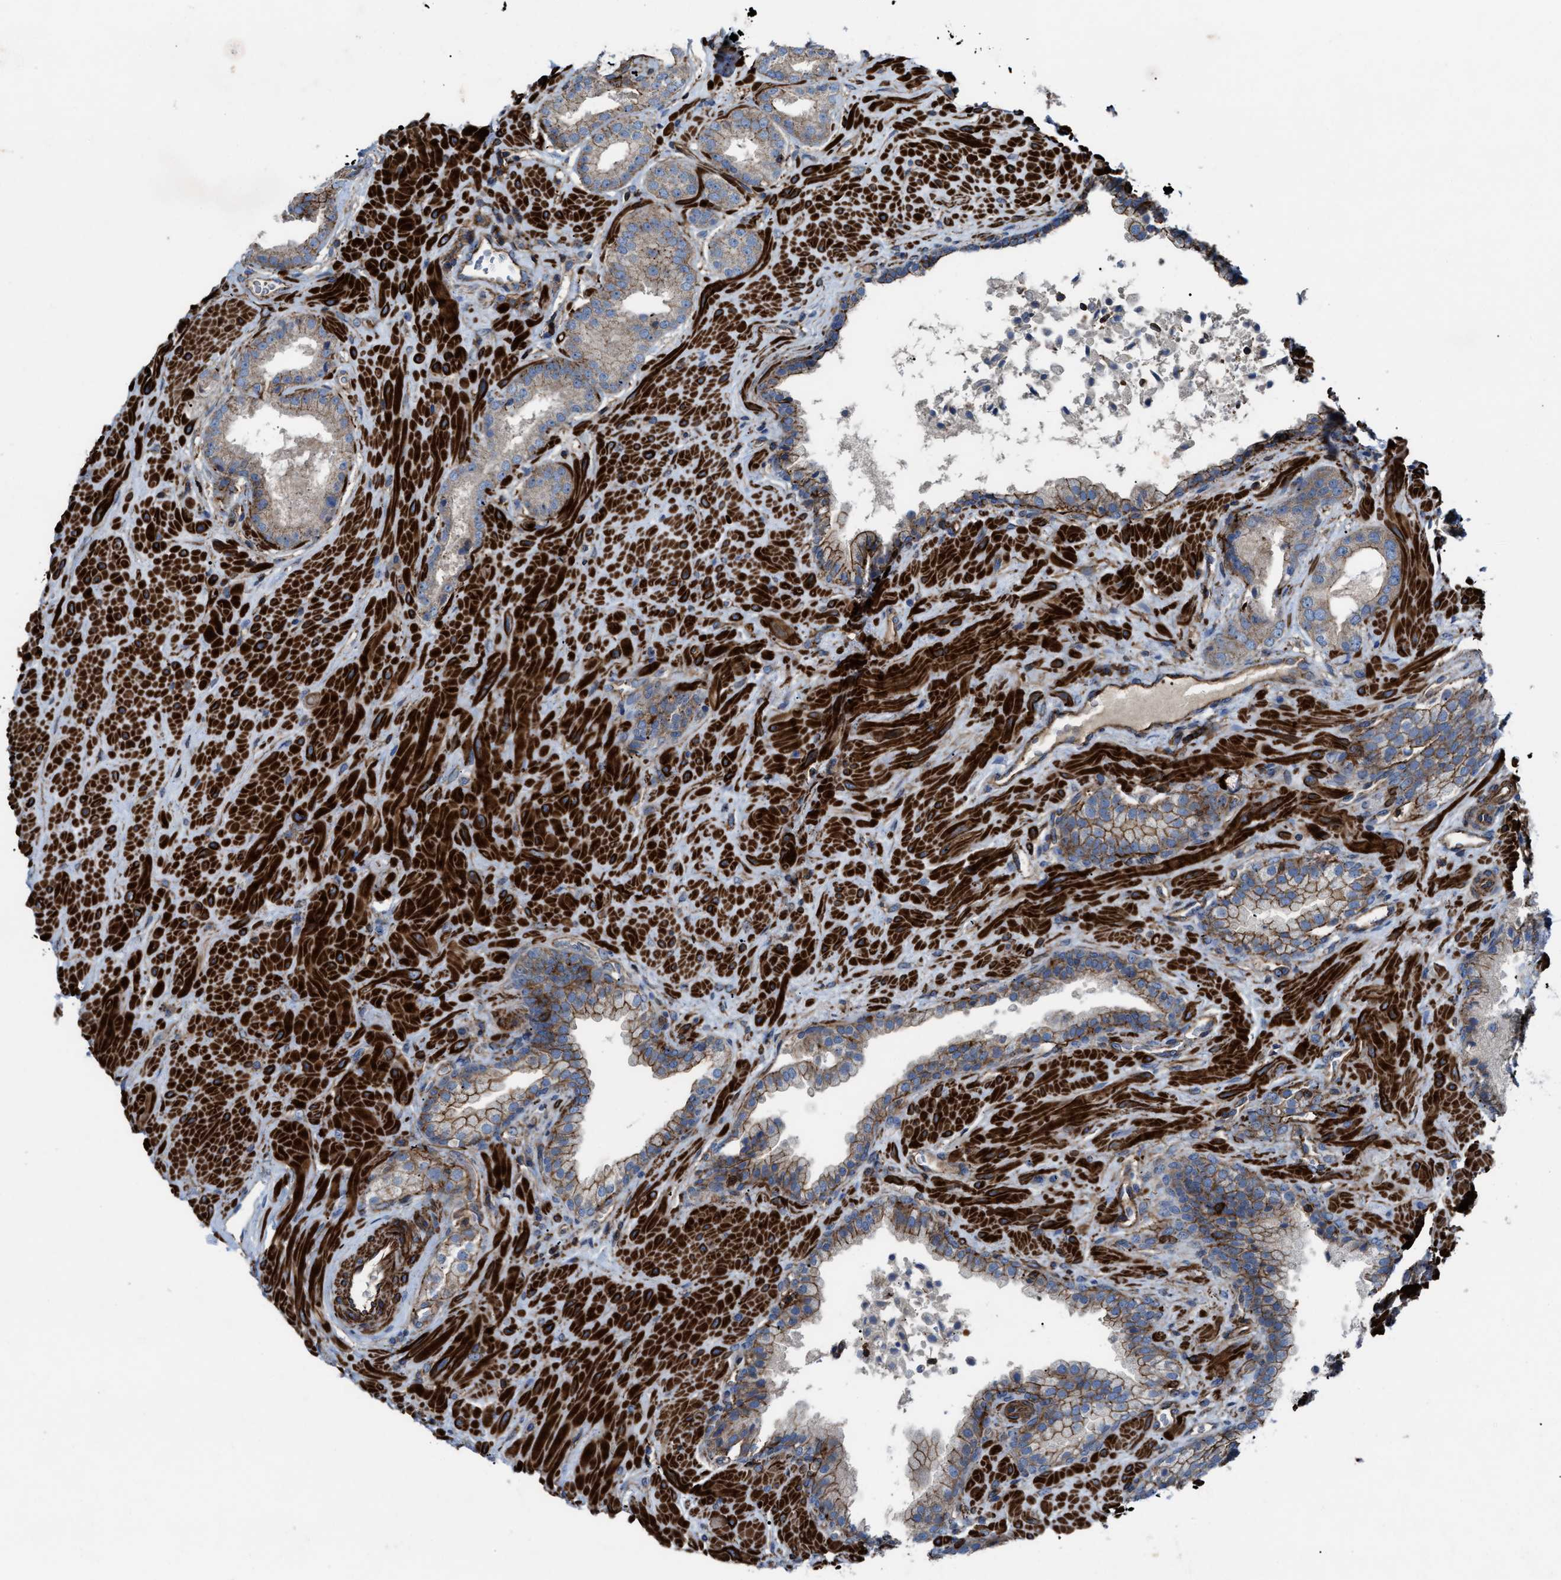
{"staining": {"intensity": "moderate", "quantity": "25%-75%", "location": "cytoplasmic/membranous"}, "tissue": "prostate cancer", "cell_type": "Tumor cells", "image_type": "cancer", "snomed": [{"axis": "morphology", "description": "Adenocarcinoma, Low grade"}, {"axis": "topography", "description": "Prostate"}], "caption": "Tumor cells reveal medium levels of moderate cytoplasmic/membranous expression in approximately 25%-75% of cells in human prostate cancer. (Brightfield microscopy of DAB IHC at high magnification).", "gene": "AGPAT2", "patient": {"sex": "male", "age": 71}}